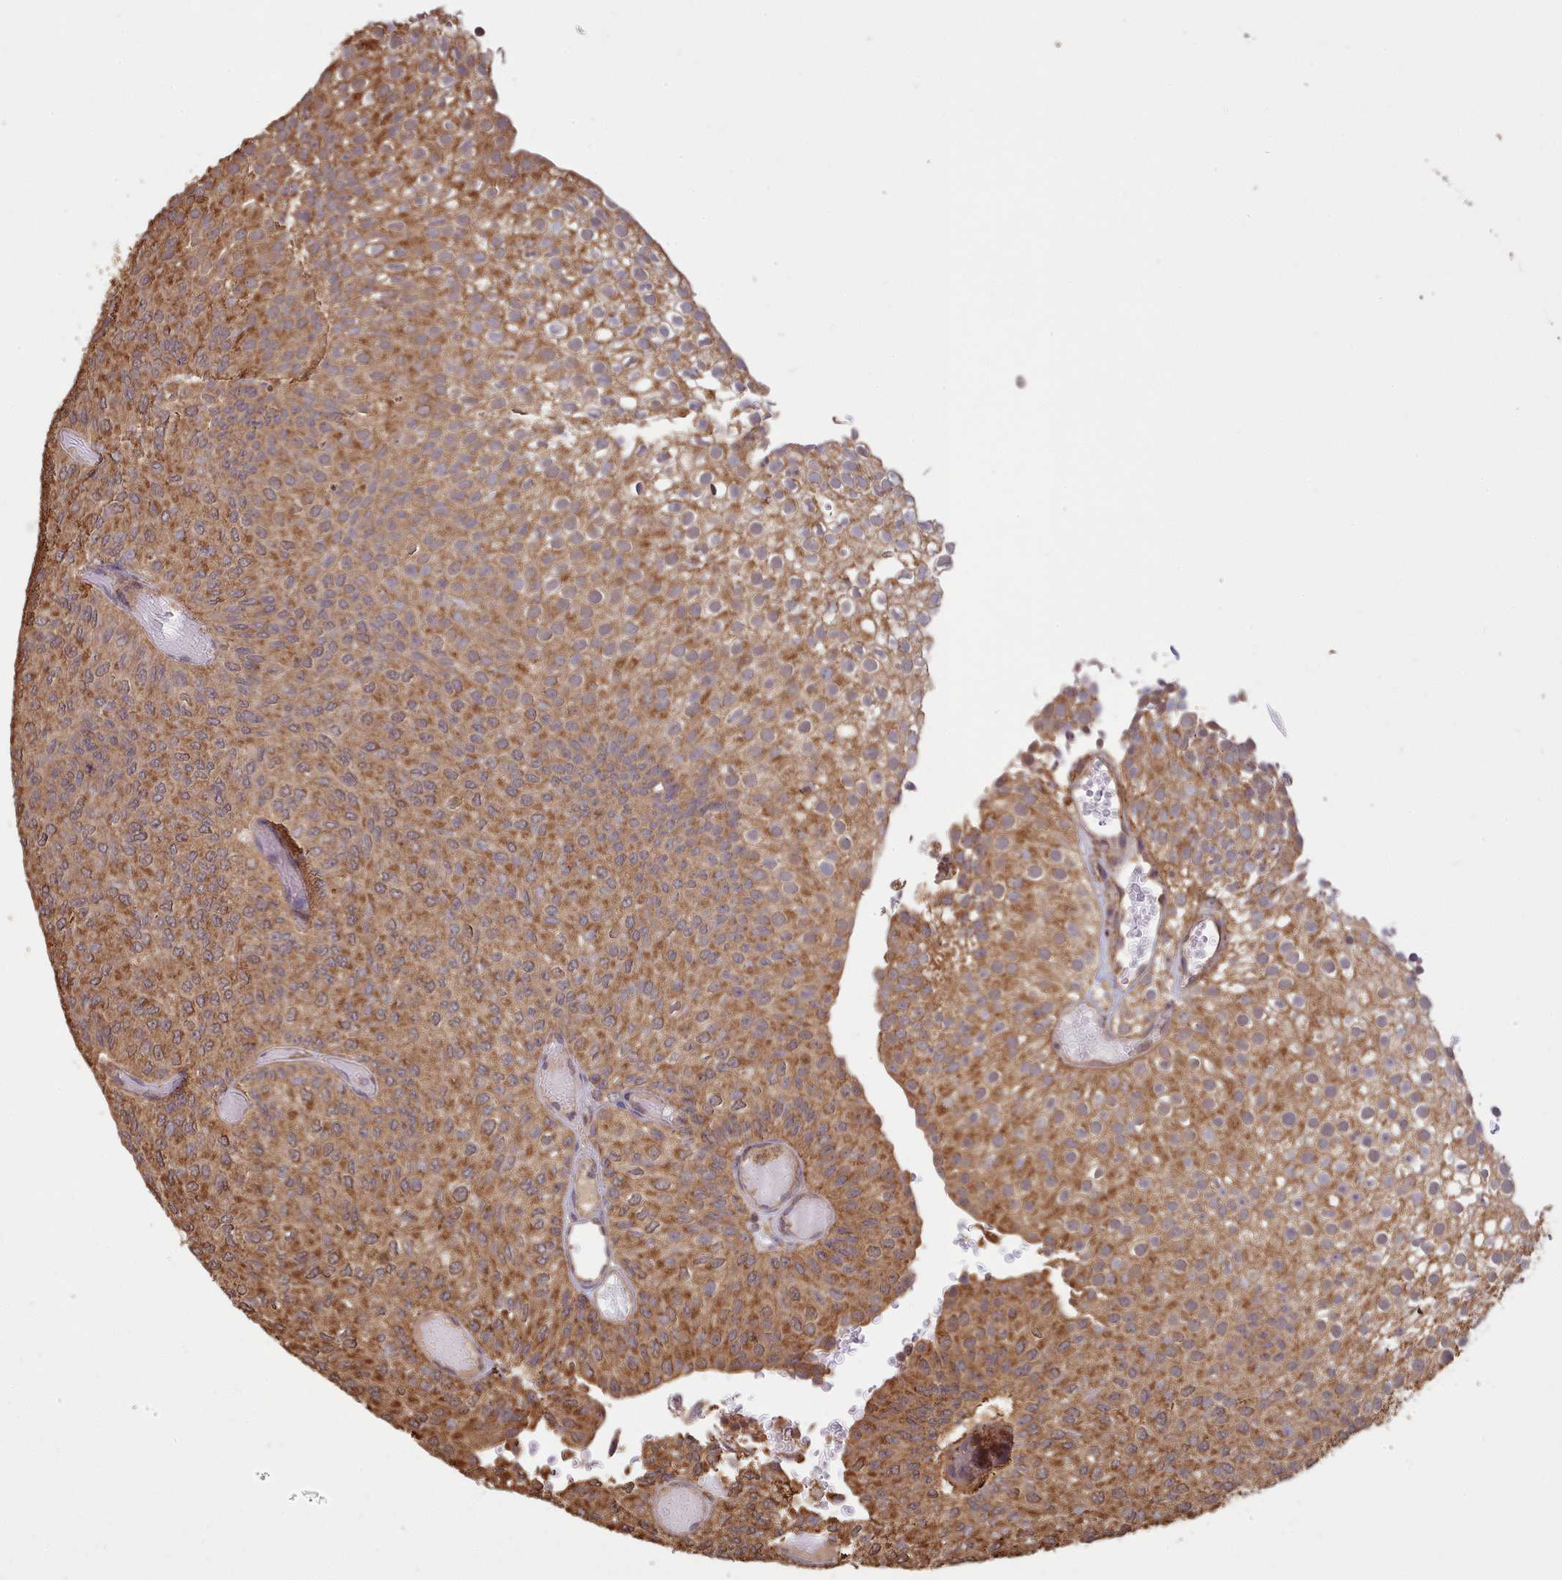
{"staining": {"intensity": "moderate", "quantity": ">75%", "location": "cytoplasmic/membranous,nuclear"}, "tissue": "urothelial cancer", "cell_type": "Tumor cells", "image_type": "cancer", "snomed": [{"axis": "morphology", "description": "Urothelial carcinoma, Low grade"}, {"axis": "topography", "description": "Urinary bladder"}], "caption": "Urothelial carcinoma (low-grade) stained for a protein displays moderate cytoplasmic/membranous and nuclear positivity in tumor cells.", "gene": "METRN", "patient": {"sex": "male", "age": 78}}